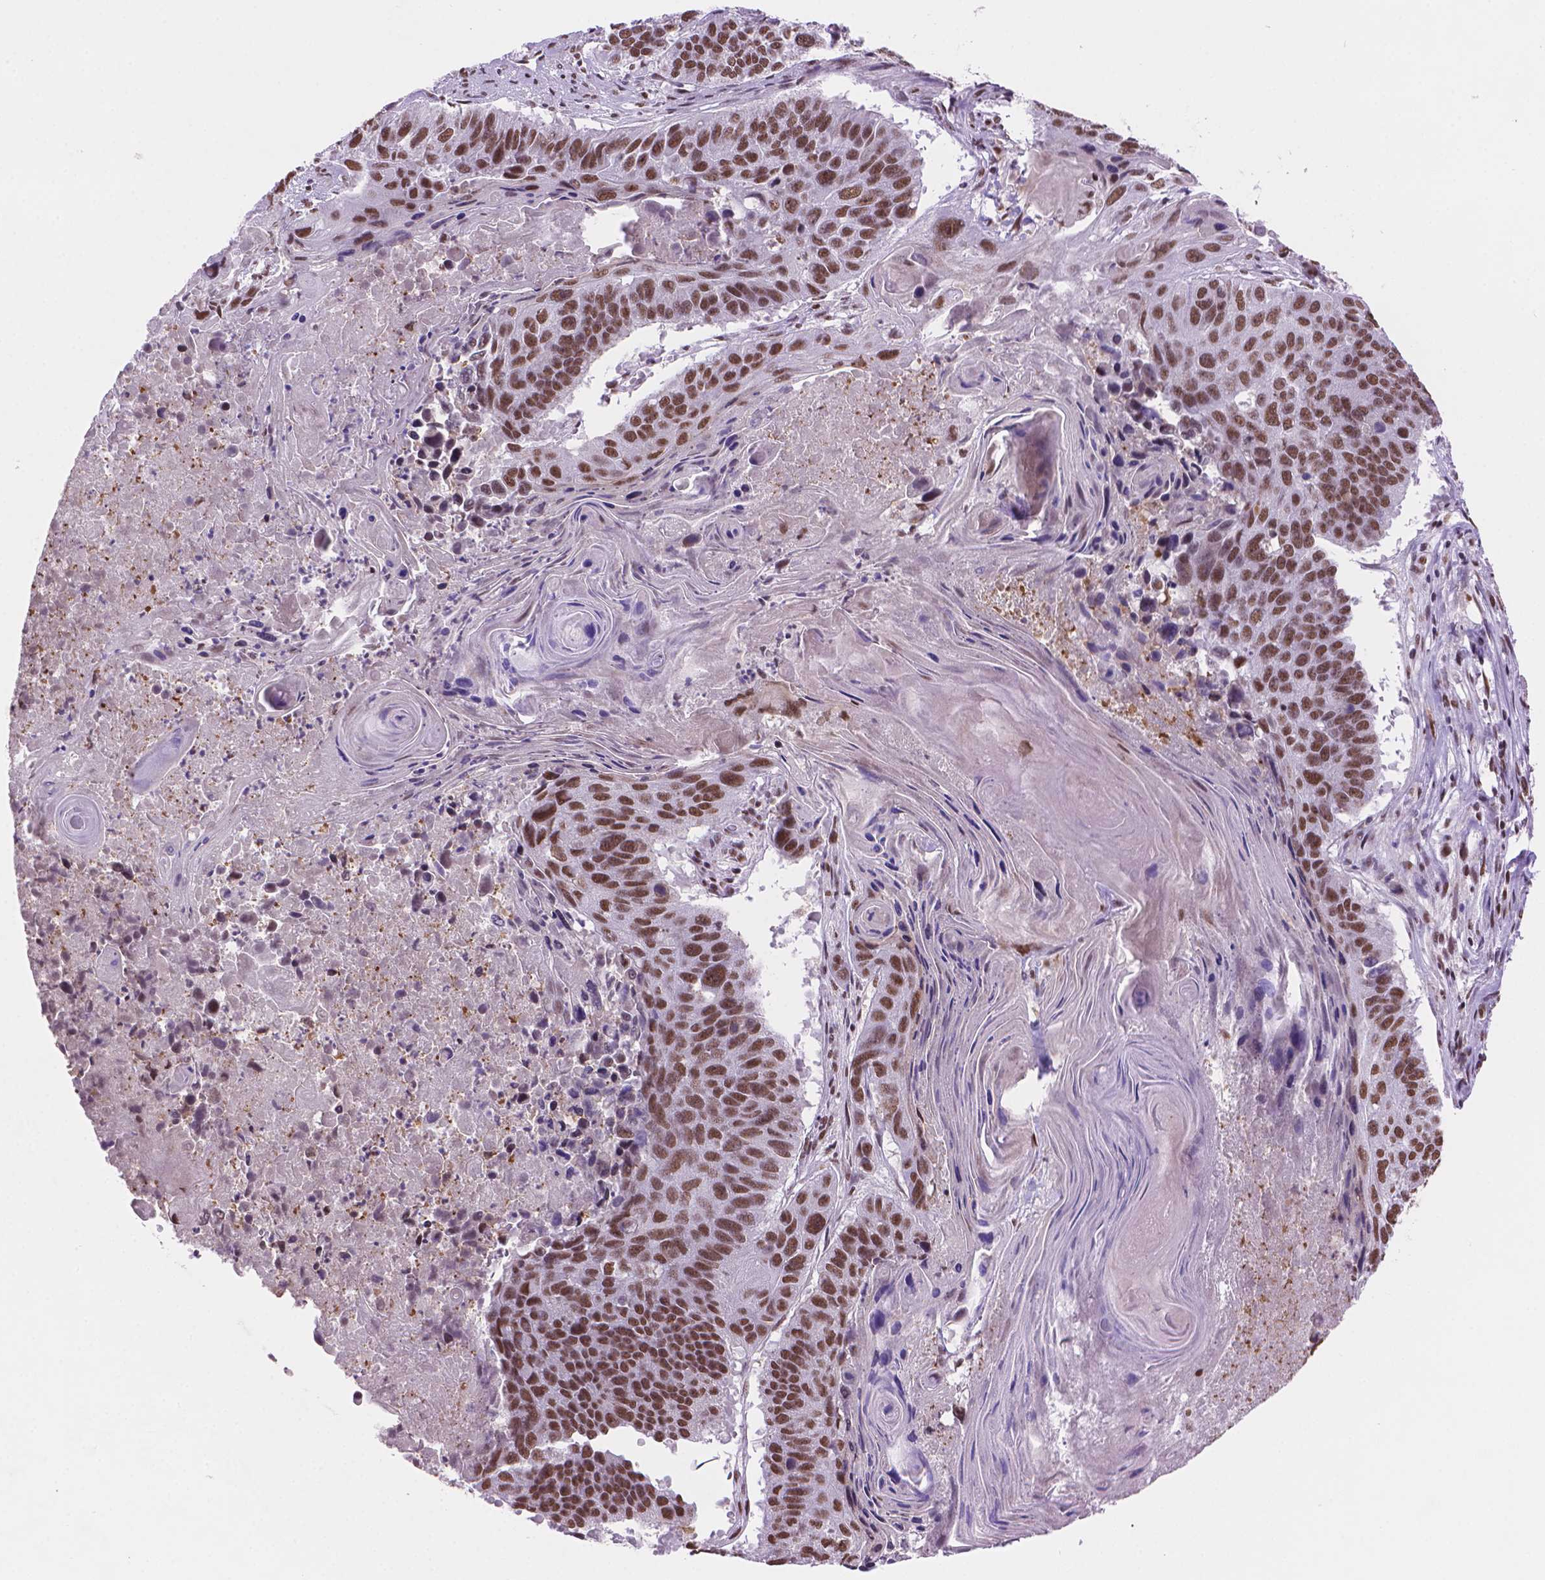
{"staining": {"intensity": "moderate", "quantity": ">75%", "location": "nuclear"}, "tissue": "lung cancer", "cell_type": "Tumor cells", "image_type": "cancer", "snomed": [{"axis": "morphology", "description": "Squamous cell carcinoma, NOS"}, {"axis": "topography", "description": "Lung"}], "caption": "Brown immunohistochemical staining in human lung cancer (squamous cell carcinoma) shows moderate nuclear expression in about >75% of tumor cells. (DAB (3,3'-diaminobenzidine) IHC, brown staining for protein, blue staining for nuclei).", "gene": "RPA4", "patient": {"sex": "male", "age": 73}}